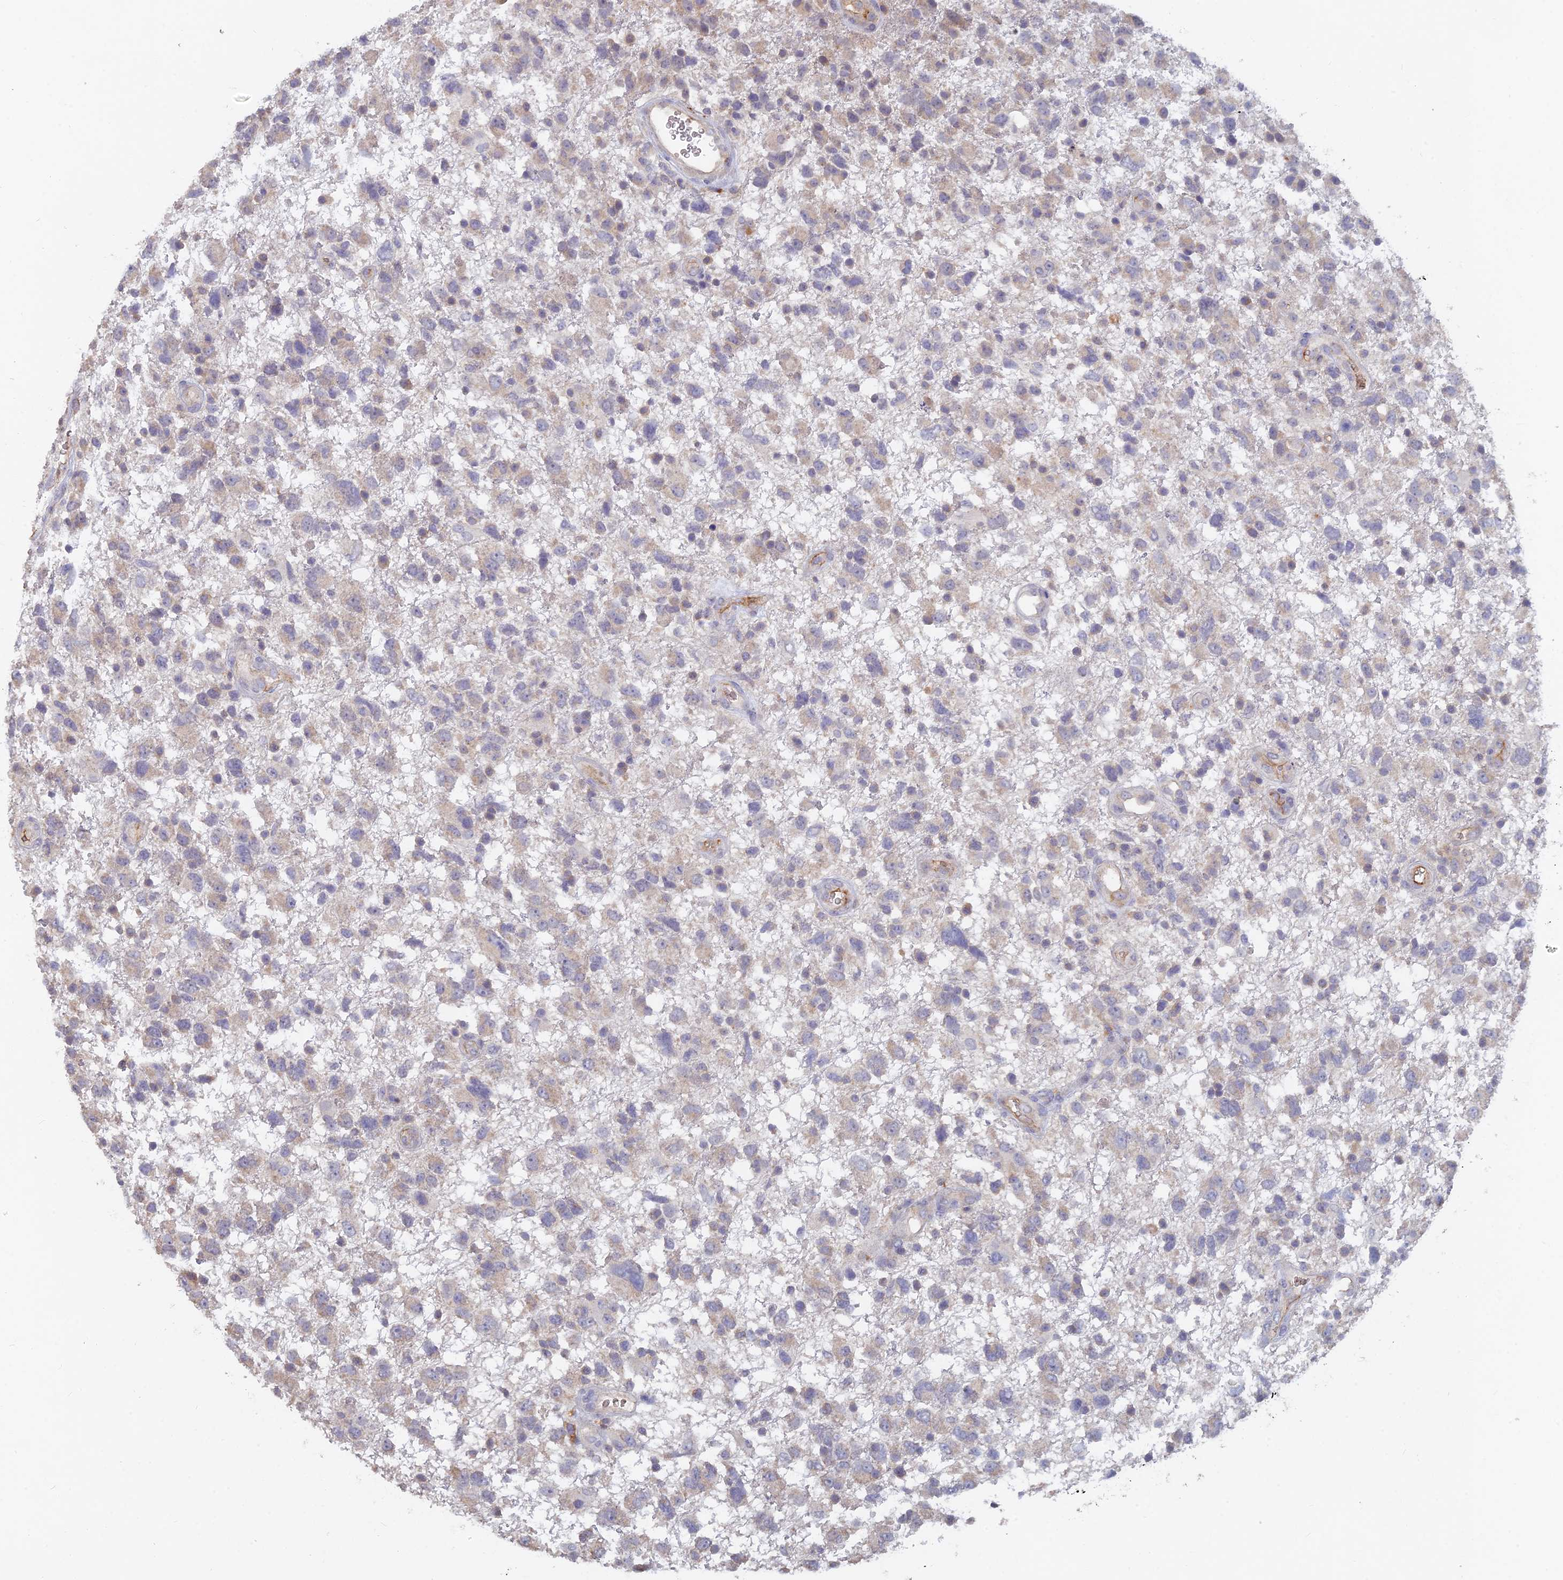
{"staining": {"intensity": "weak", "quantity": "25%-75%", "location": "cytoplasmic/membranous"}, "tissue": "glioma", "cell_type": "Tumor cells", "image_type": "cancer", "snomed": [{"axis": "morphology", "description": "Glioma, malignant, High grade"}, {"axis": "topography", "description": "Brain"}], "caption": "High-magnification brightfield microscopy of high-grade glioma (malignant) stained with DAB (brown) and counterstained with hematoxylin (blue). tumor cells exhibit weak cytoplasmic/membranous expression is present in about25%-75% of cells.", "gene": "ARRDC1", "patient": {"sex": "male", "age": 61}}